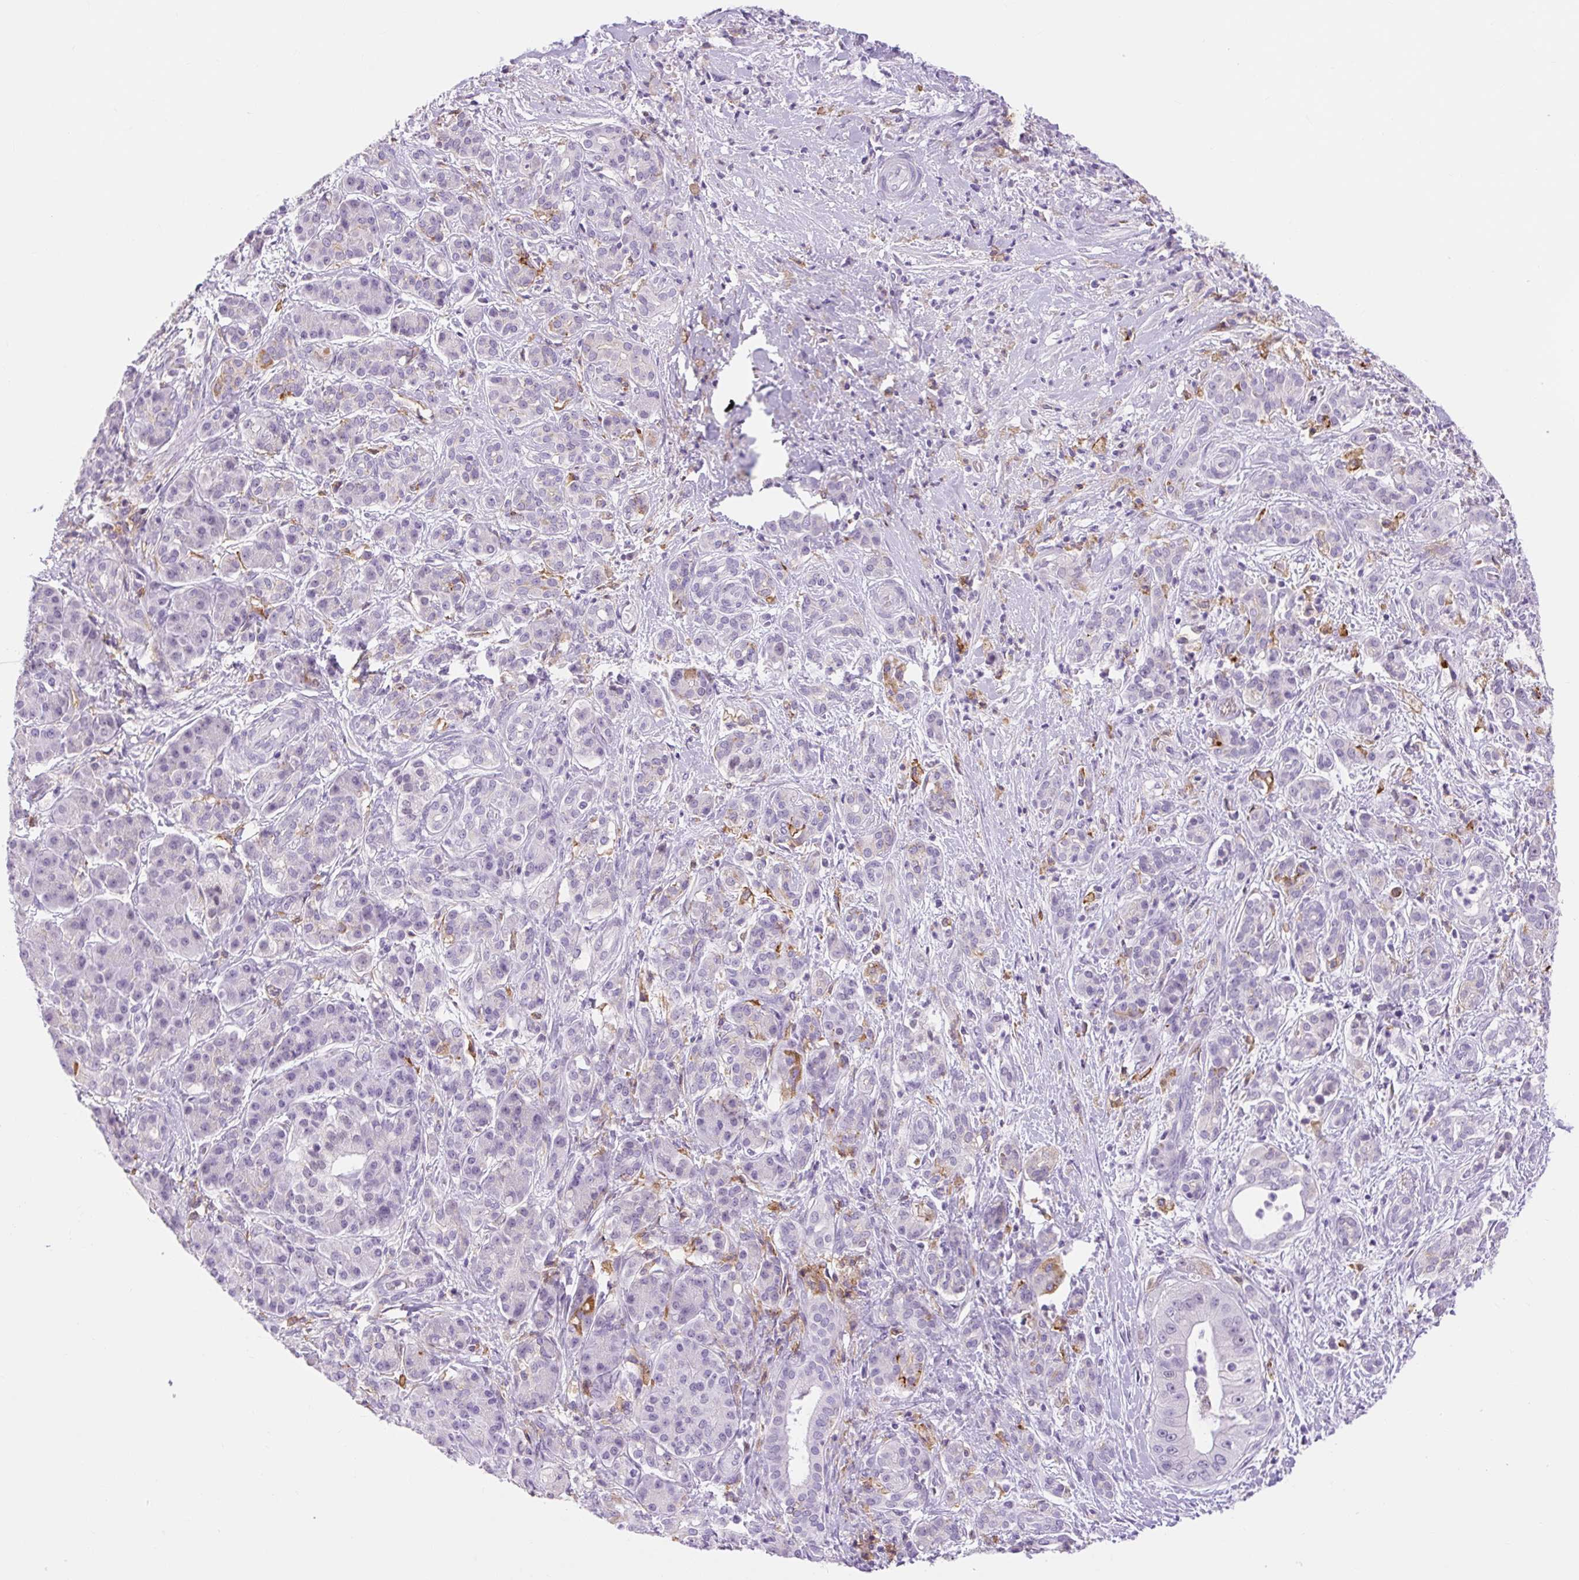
{"staining": {"intensity": "negative", "quantity": "none", "location": "none"}, "tissue": "pancreatic cancer", "cell_type": "Tumor cells", "image_type": "cancer", "snomed": [{"axis": "morphology", "description": "Adenocarcinoma, NOS"}, {"axis": "topography", "description": "Pancreas"}], "caption": "Image shows no significant protein expression in tumor cells of adenocarcinoma (pancreatic). (DAB immunohistochemistry (IHC), high magnification).", "gene": "SIGLEC1", "patient": {"sex": "male", "age": 57}}